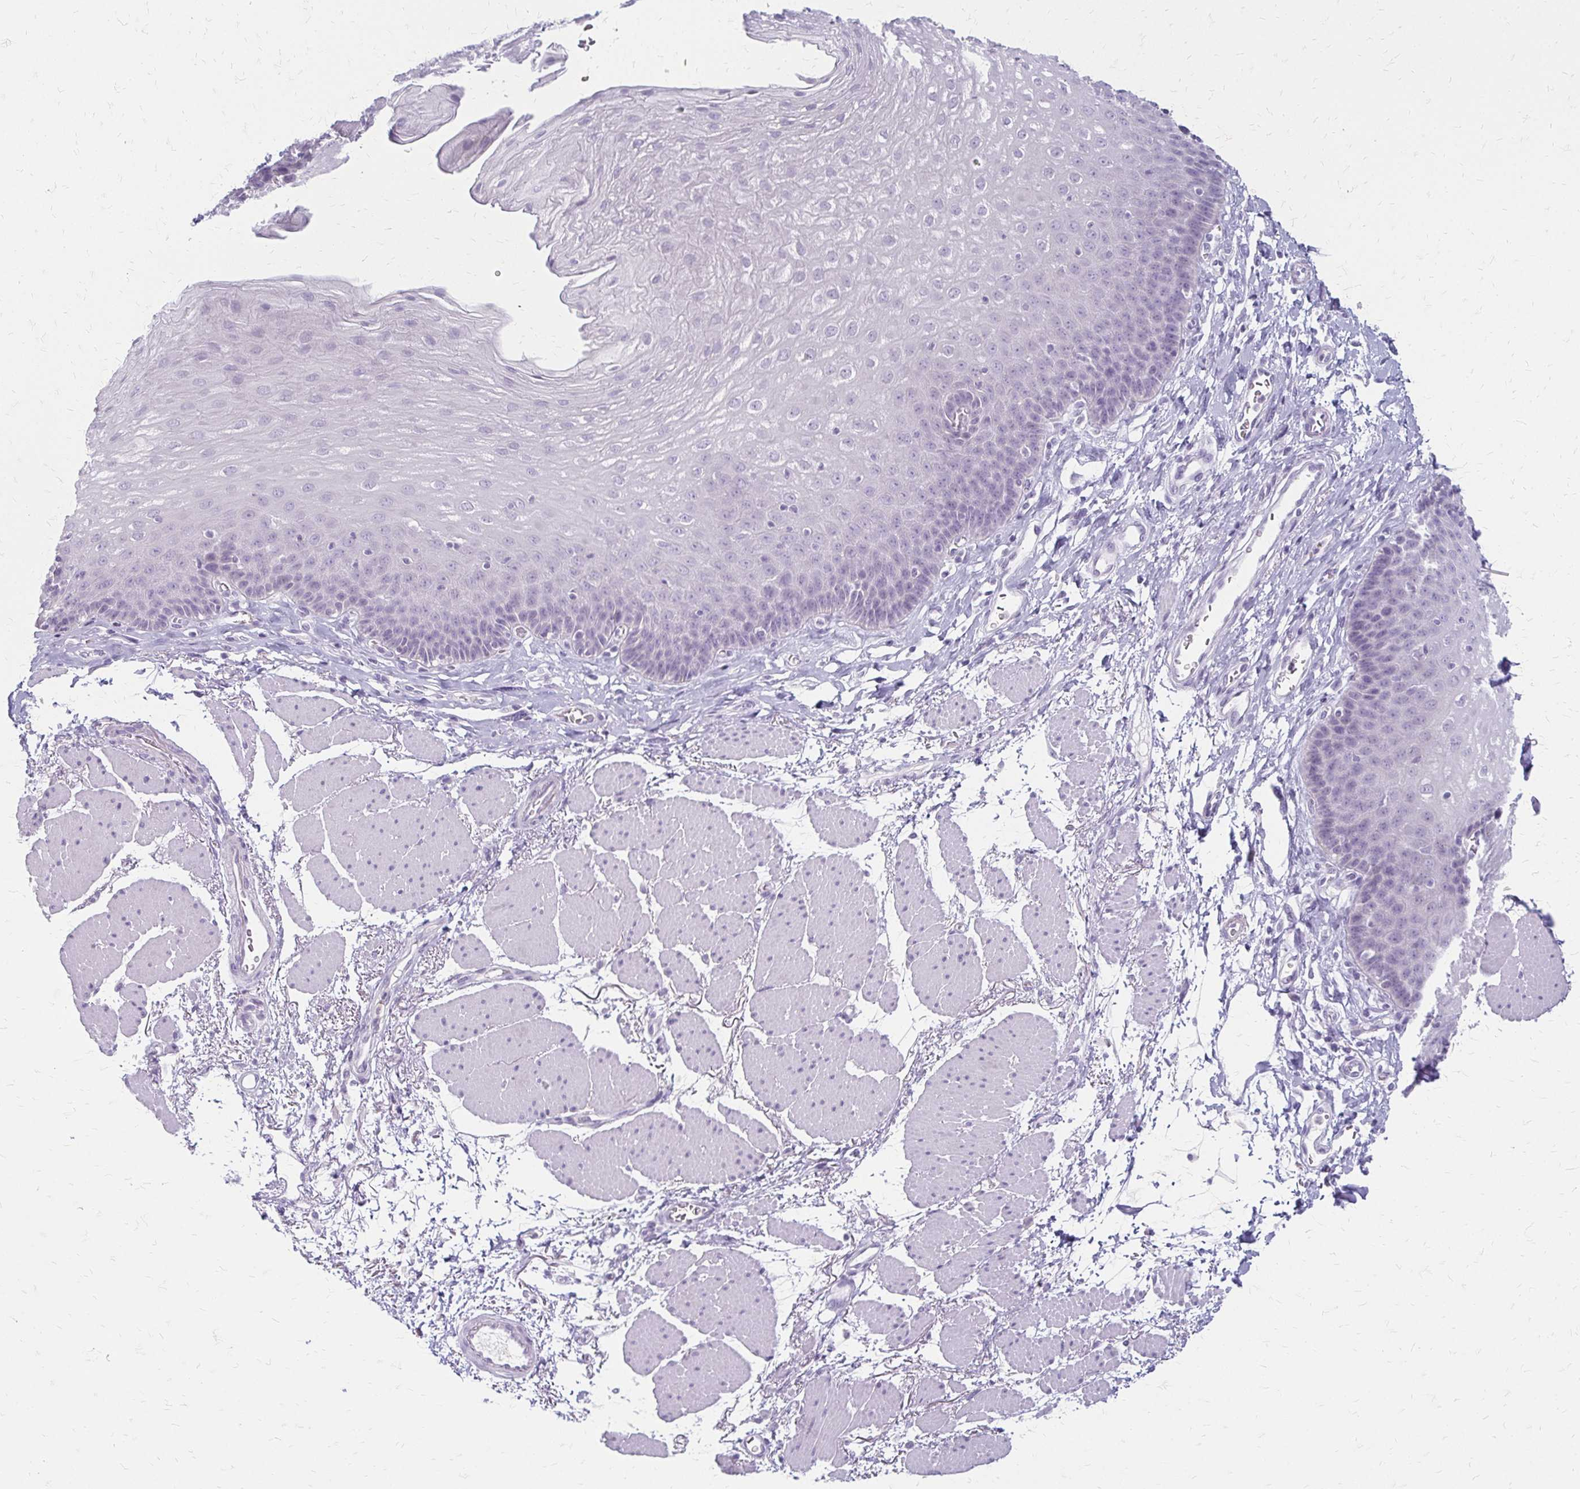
{"staining": {"intensity": "negative", "quantity": "none", "location": "none"}, "tissue": "esophagus", "cell_type": "Squamous epithelial cells", "image_type": "normal", "snomed": [{"axis": "morphology", "description": "Normal tissue, NOS"}, {"axis": "topography", "description": "Esophagus"}], "caption": "Protein analysis of unremarkable esophagus shows no significant expression in squamous epithelial cells. (Stains: DAB (3,3'-diaminobenzidine) IHC with hematoxylin counter stain, Microscopy: brightfield microscopy at high magnification).", "gene": "ACP5", "patient": {"sex": "female", "age": 81}}